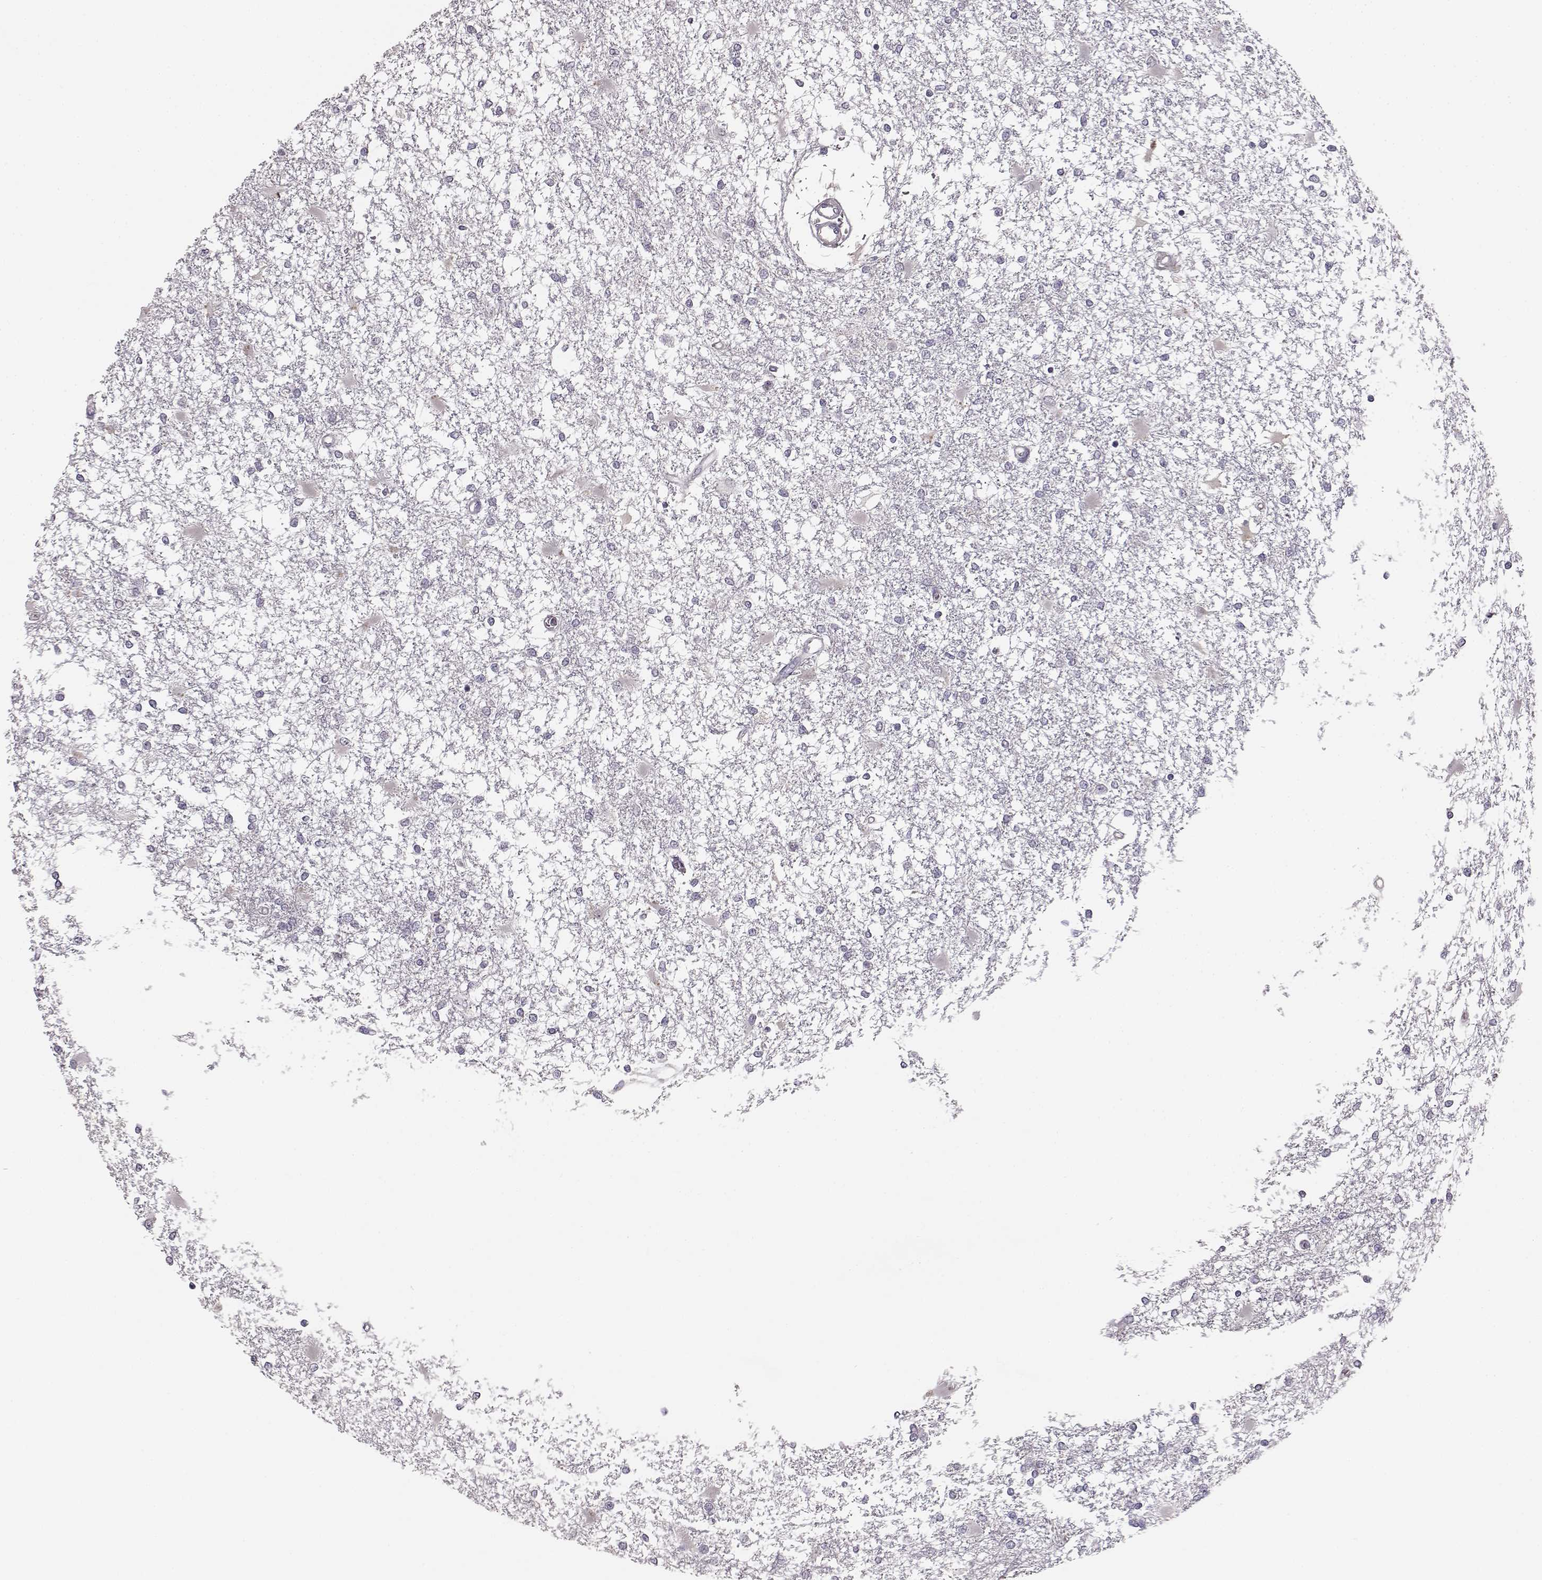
{"staining": {"intensity": "negative", "quantity": "none", "location": "none"}, "tissue": "glioma", "cell_type": "Tumor cells", "image_type": "cancer", "snomed": [{"axis": "morphology", "description": "Glioma, malignant, High grade"}, {"axis": "topography", "description": "Cerebral cortex"}], "caption": "Immunohistochemistry micrograph of neoplastic tissue: human glioma stained with DAB reveals no significant protein expression in tumor cells.", "gene": "BFSP2", "patient": {"sex": "male", "age": 79}}